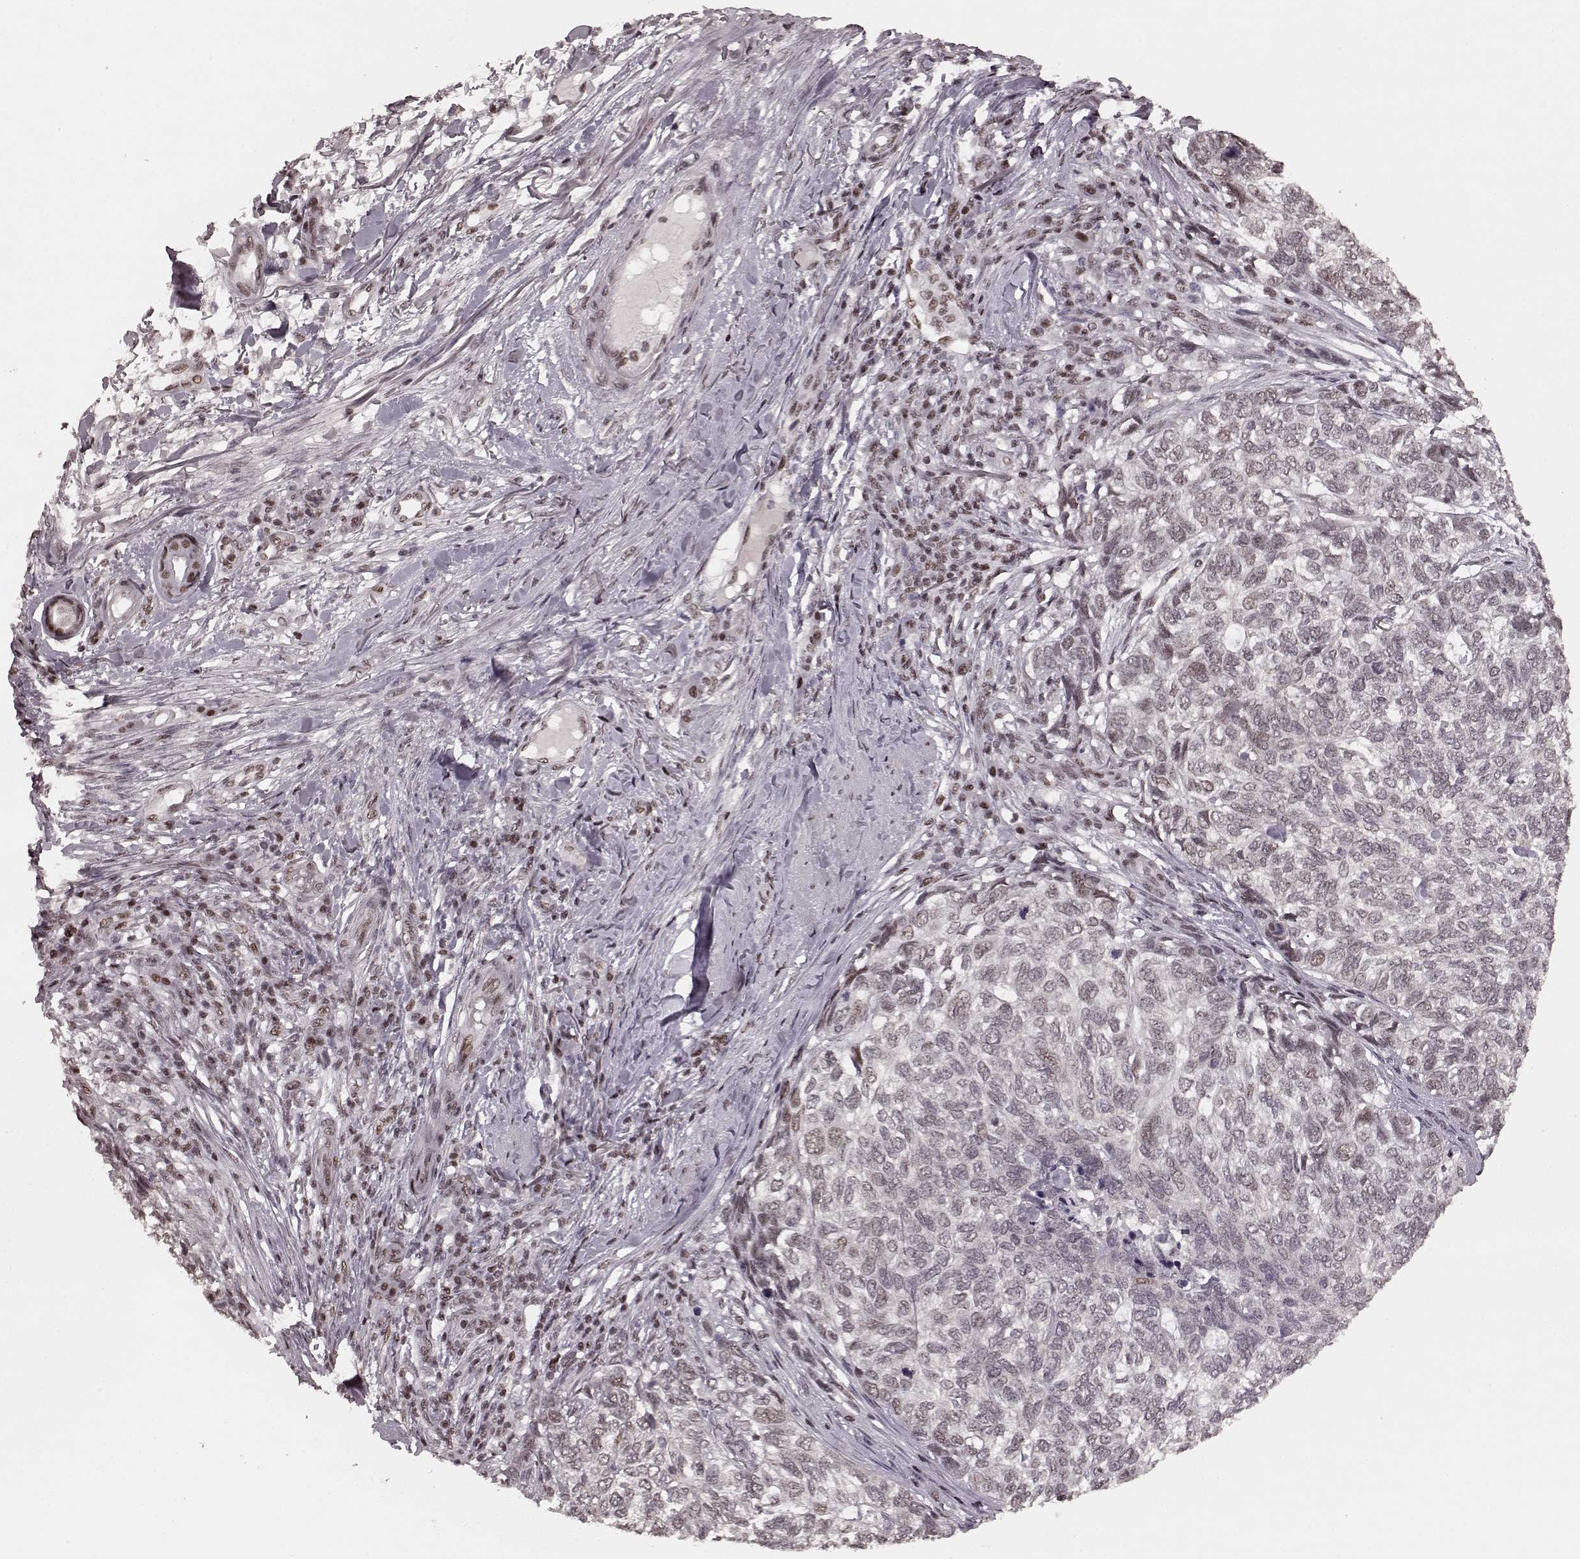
{"staining": {"intensity": "negative", "quantity": "none", "location": "none"}, "tissue": "skin cancer", "cell_type": "Tumor cells", "image_type": "cancer", "snomed": [{"axis": "morphology", "description": "Basal cell carcinoma"}, {"axis": "topography", "description": "Skin"}], "caption": "Skin cancer (basal cell carcinoma) was stained to show a protein in brown. There is no significant staining in tumor cells.", "gene": "NR2C1", "patient": {"sex": "female", "age": 65}}